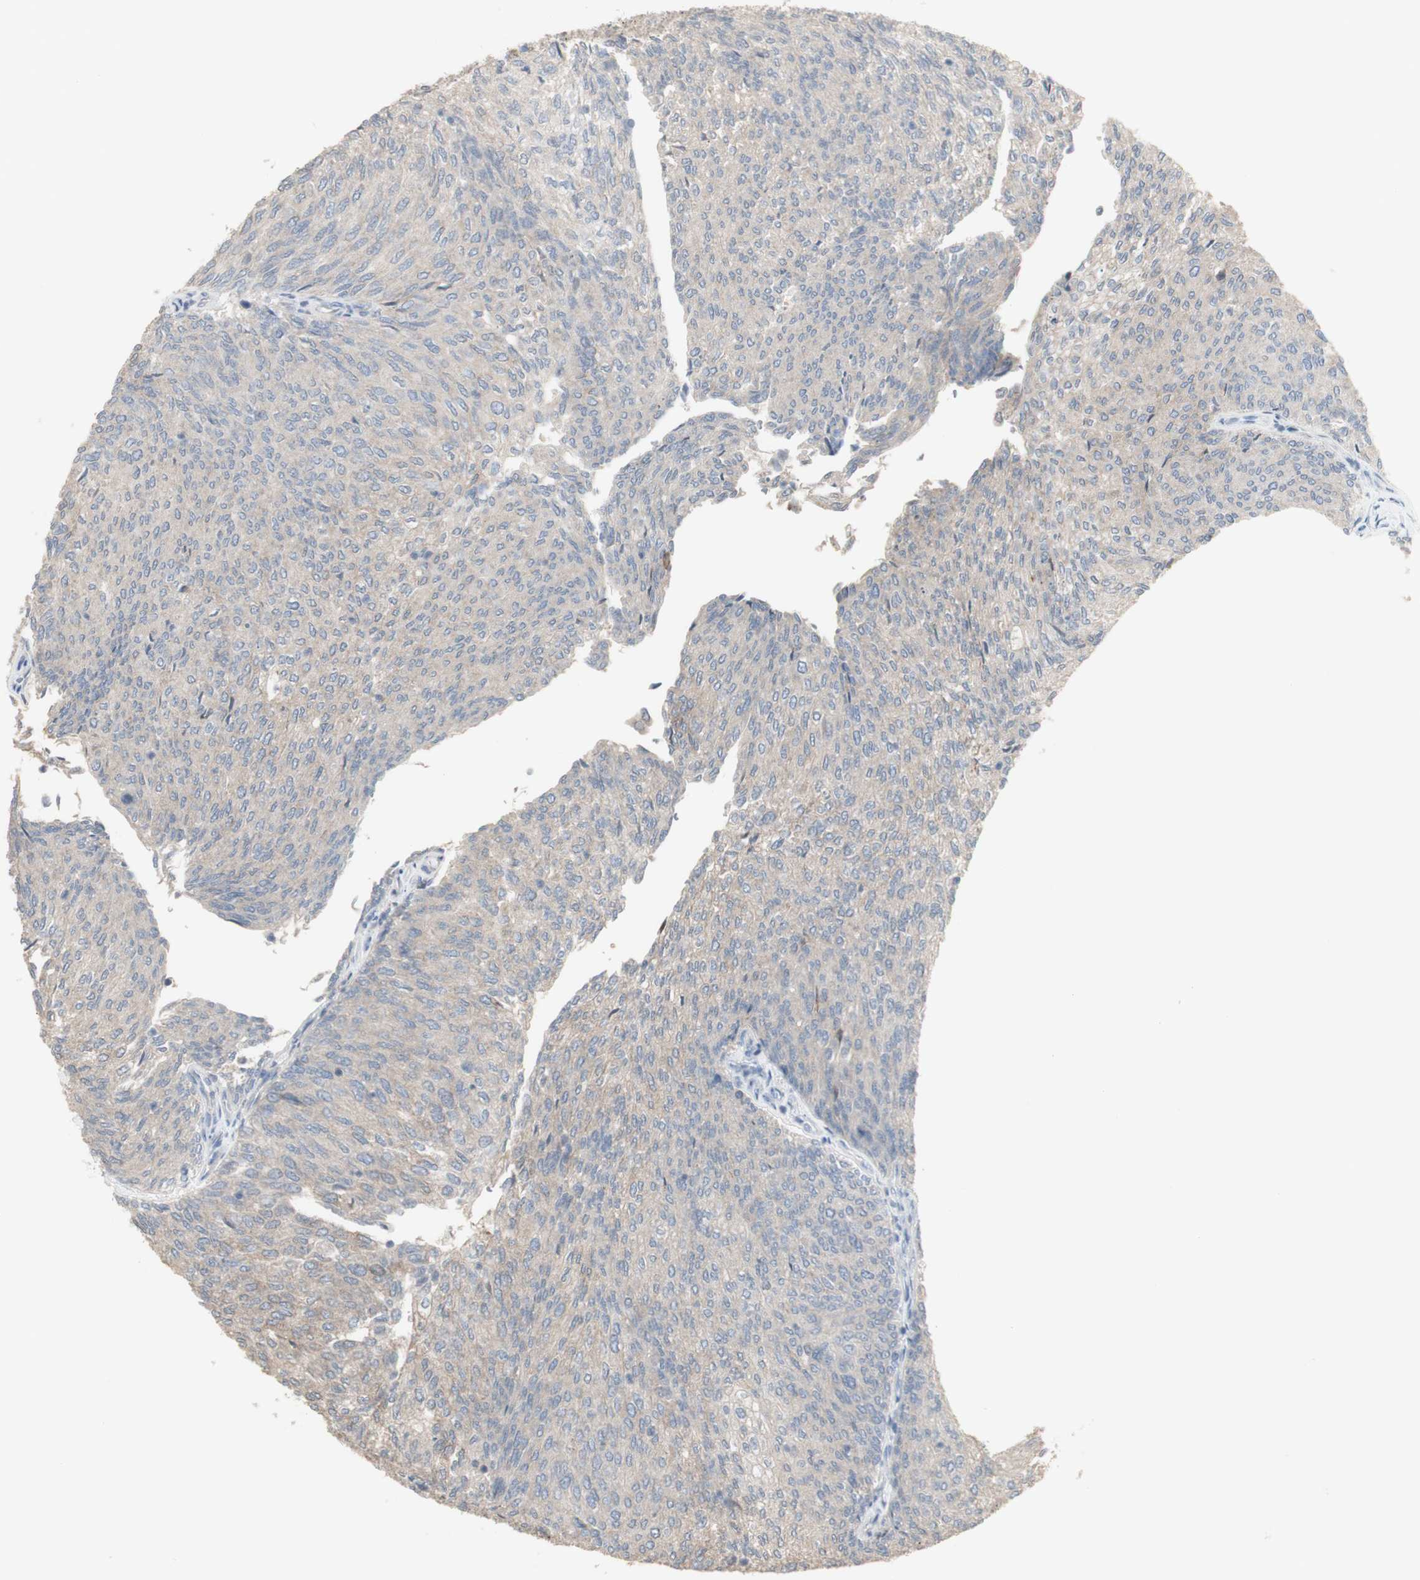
{"staining": {"intensity": "weak", "quantity": "<25%", "location": "cytoplasmic/membranous"}, "tissue": "urothelial cancer", "cell_type": "Tumor cells", "image_type": "cancer", "snomed": [{"axis": "morphology", "description": "Urothelial carcinoma, Low grade"}, {"axis": "topography", "description": "Urinary bladder"}], "caption": "High magnification brightfield microscopy of low-grade urothelial carcinoma stained with DAB (brown) and counterstained with hematoxylin (blue): tumor cells show no significant positivity.", "gene": "C3orf52", "patient": {"sex": "female", "age": 79}}